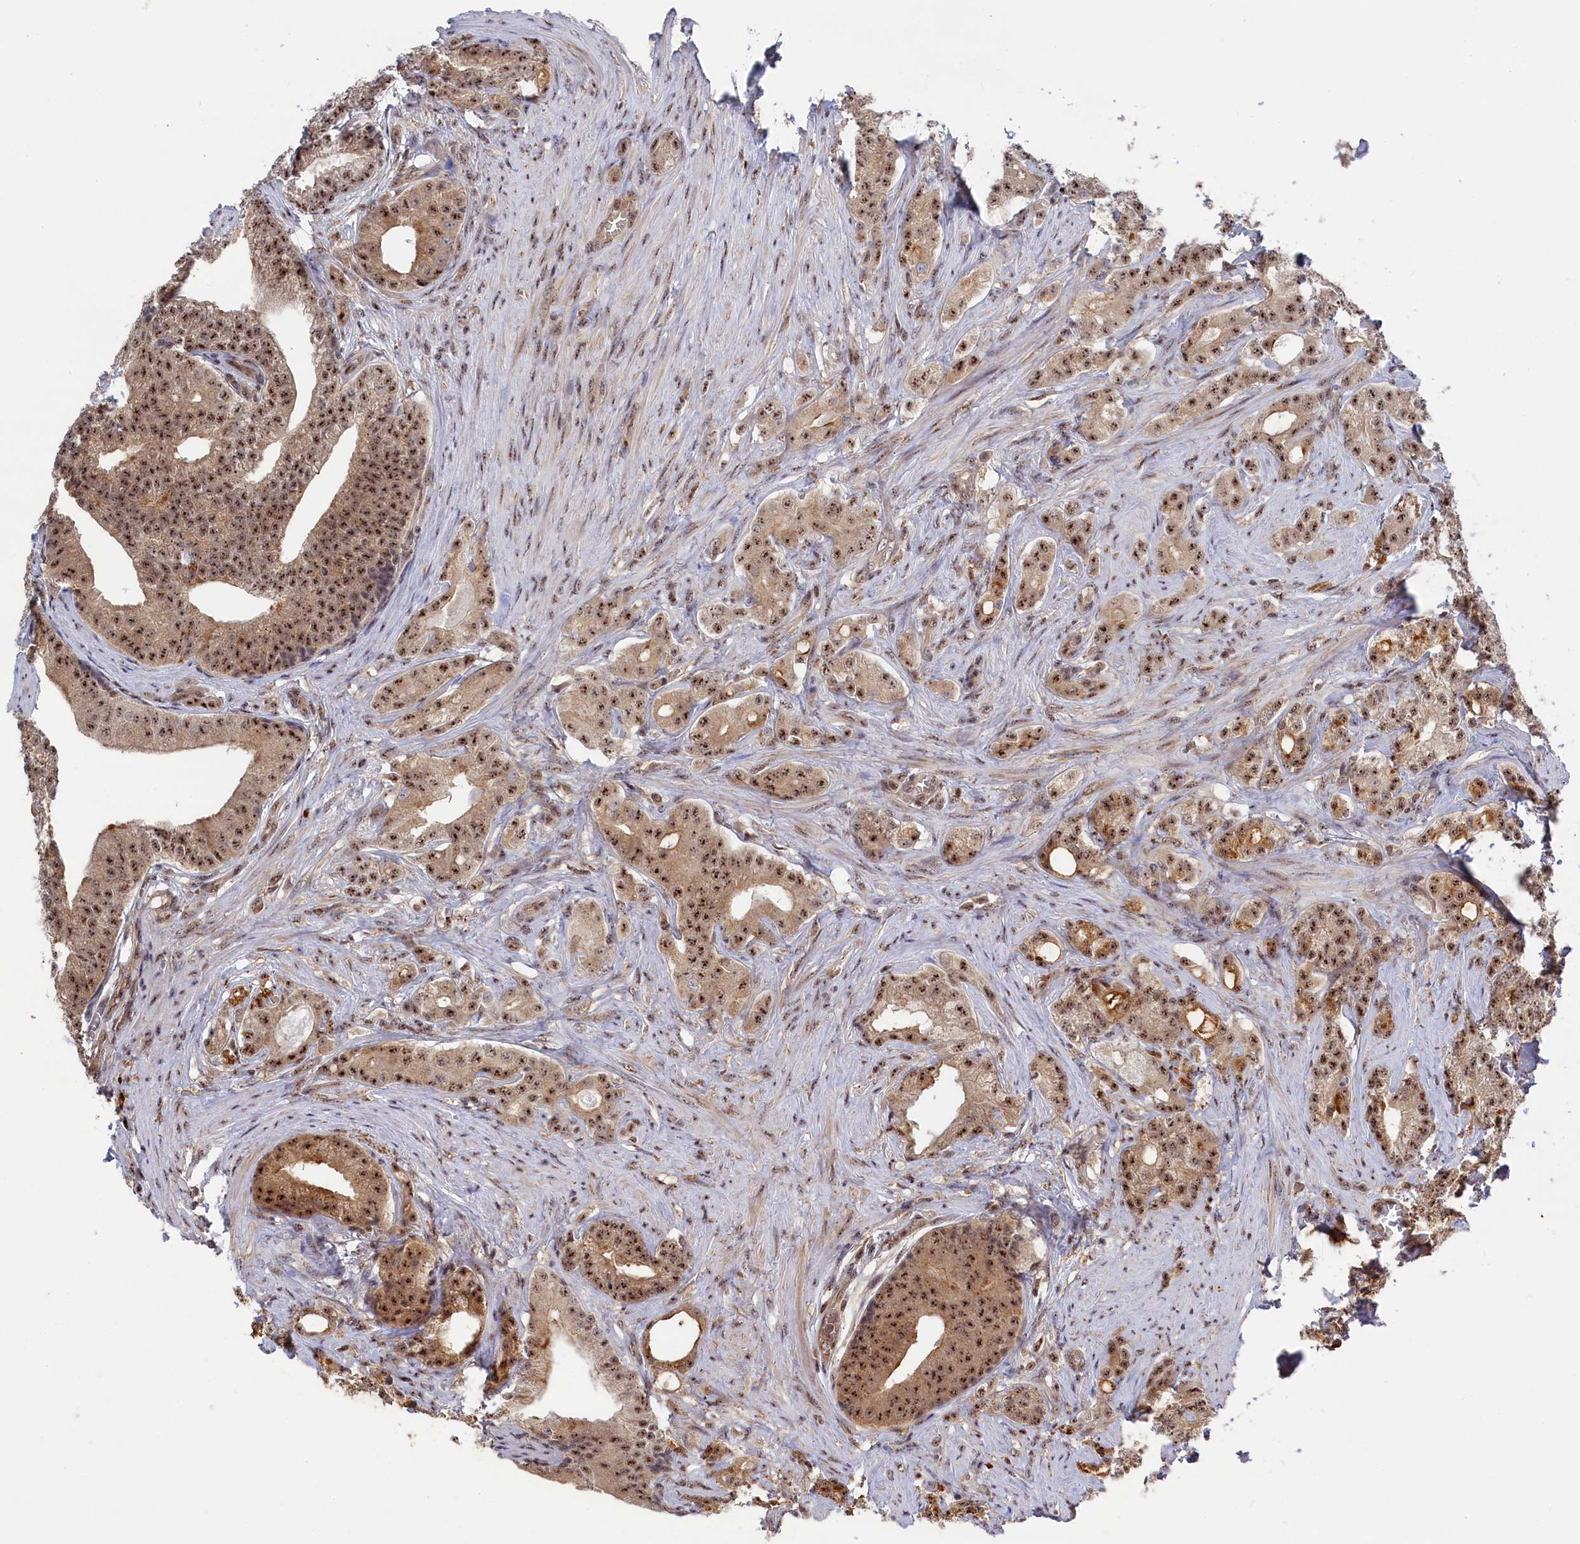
{"staining": {"intensity": "moderate", "quantity": ">75%", "location": "cytoplasmic/membranous,nuclear"}, "tissue": "prostate cancer", "cell_type": "Tumor cells", "image_type": "cancer", "snomed": [{"axis": "morphology", "description": "Adenocarcinoma, Low grade"}, {"axis": "topography", "description": "Prostate"}], "caption": "Prostate low-grade adenocarcinoma stained for a protein (brown) reveals moderate cytoplasmic/membranous and nuclear positive expression in approximately >75% of tumor cells.", "gene": "TAB1", "patient": {"sex": "male", "age": 71}}